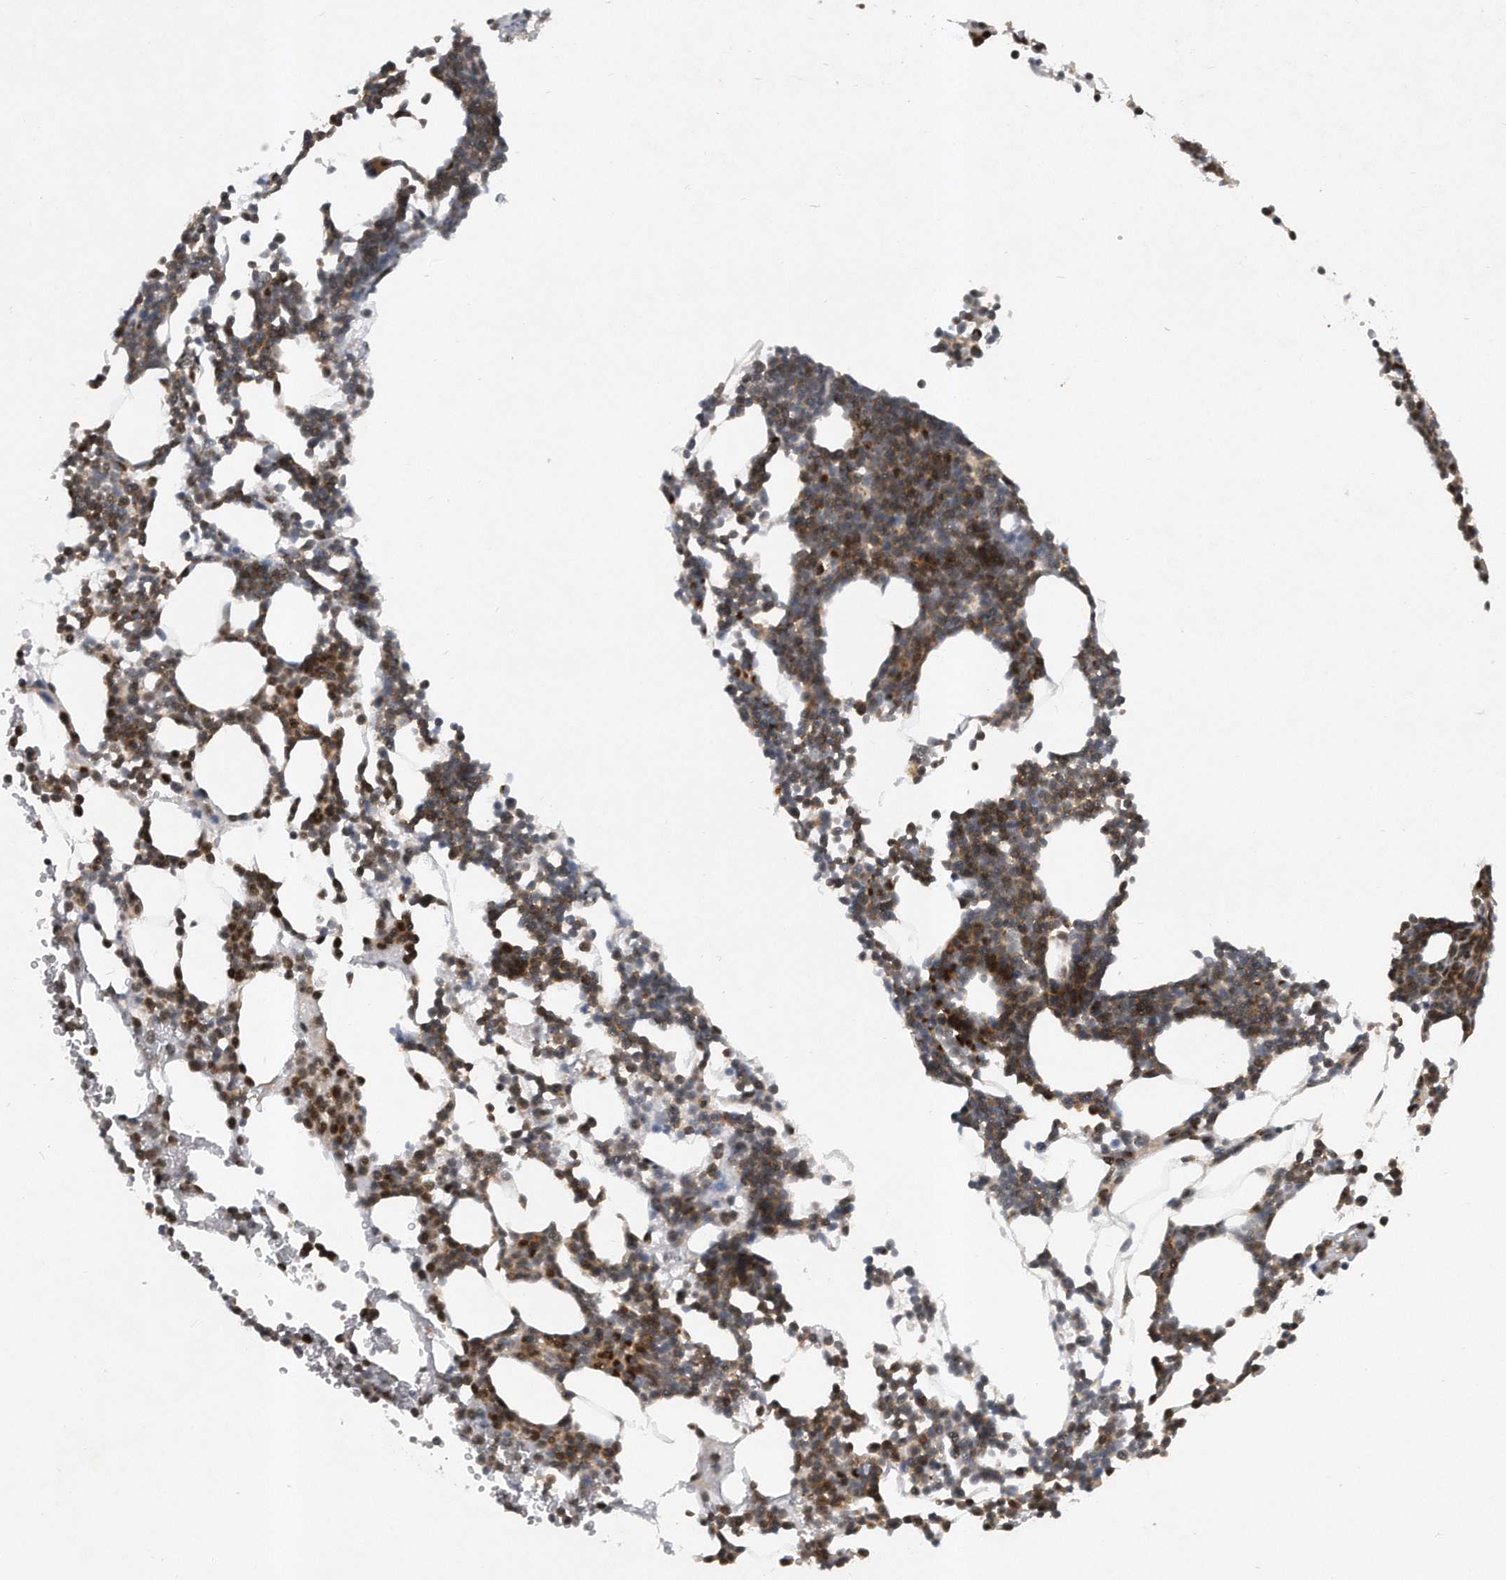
{"staining": {"intensity": "moderate", "quantity": "25%-75%", "location": "cytoplasmic/membranous"}, "tissue": "bone marrow", "cell_type": "Hematopoietic cells", "image_type": "normal", "snomed": [{"axis": "morphology", "description": "Normal tissue, NOS"}, {"axis": "topography", "description": "Bone marrow"}], "caption": "DAB (3,3'-diaminobenzidine) immunohistochemical staining of benign bone marrow shows moderate cytoplasmic/membranous protein positivity in about 25%-75% of hematopoietic cells. (IHC, brightfield microscopy, high magnification).", "gene": "PGBD2", "patient": {"sex": "female", "age": 67}}